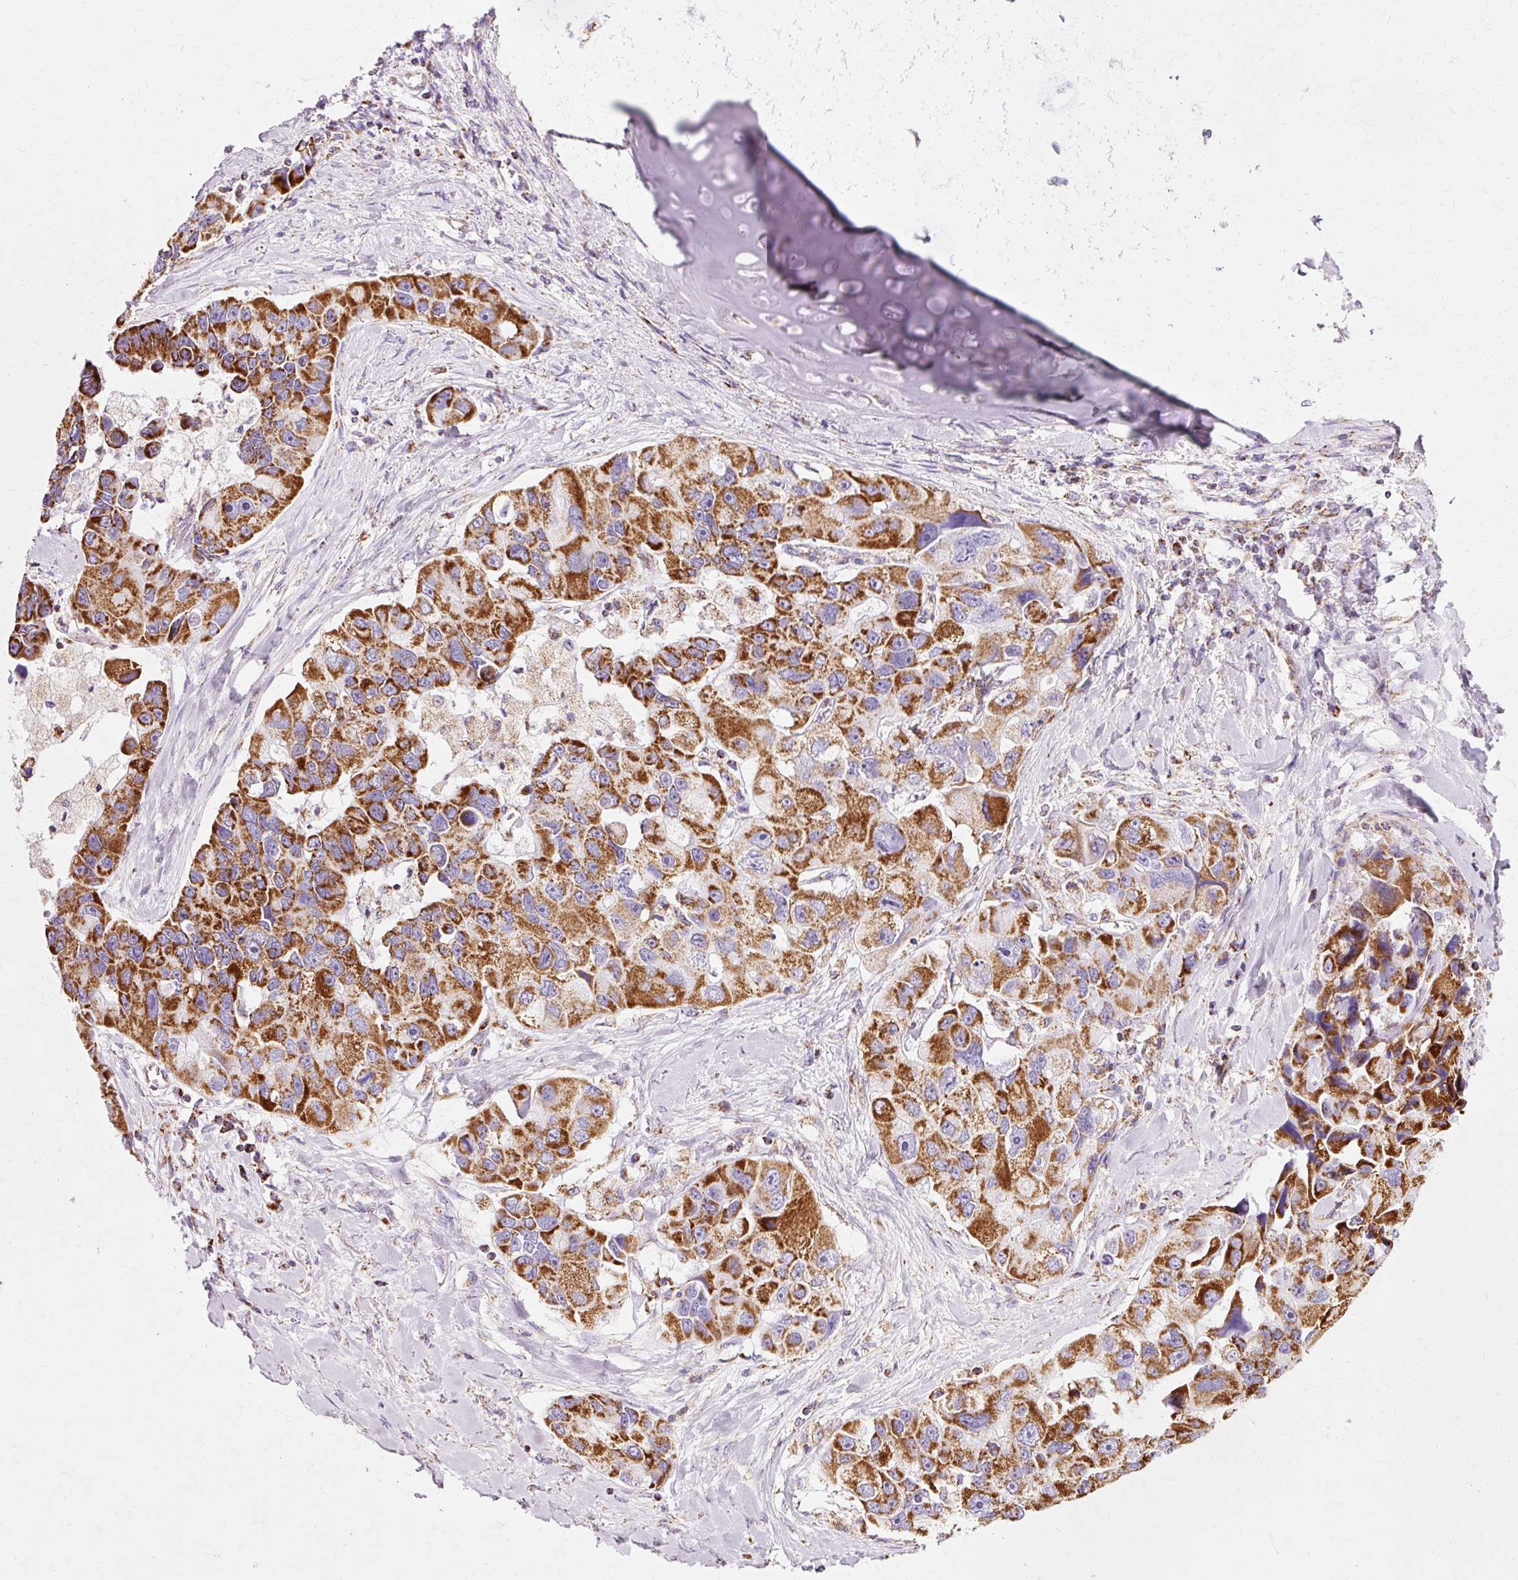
{"staining": {"intensity": "strong", "quantity": ">75%", "location": "cytoplasmic/membranous"}, "tissue": "lung cancer", "cell_type": "Tumor cells", "image_type": "cancer", "snomed": [{"axis": "morphology", "description": "Adenocarcinoma, NOS"}, {"axis": "topography", "description": "Lung"}], "caption": "IHC staining of lung cancer (adenocarcinoma), which reveals high levels of strong cytoplasmic/membranous staining in about >75% of tumor cells indicating strong cytoplasmic/membranous protein positivity. The staining was performed using DAB (3,3'-diaminobenzidine) (brown) for protein detection and nuclei were counterstained in hematoxylin (blue).", "gene": "ATP5PO", "patient": {"sex": "female", "age": 54}}